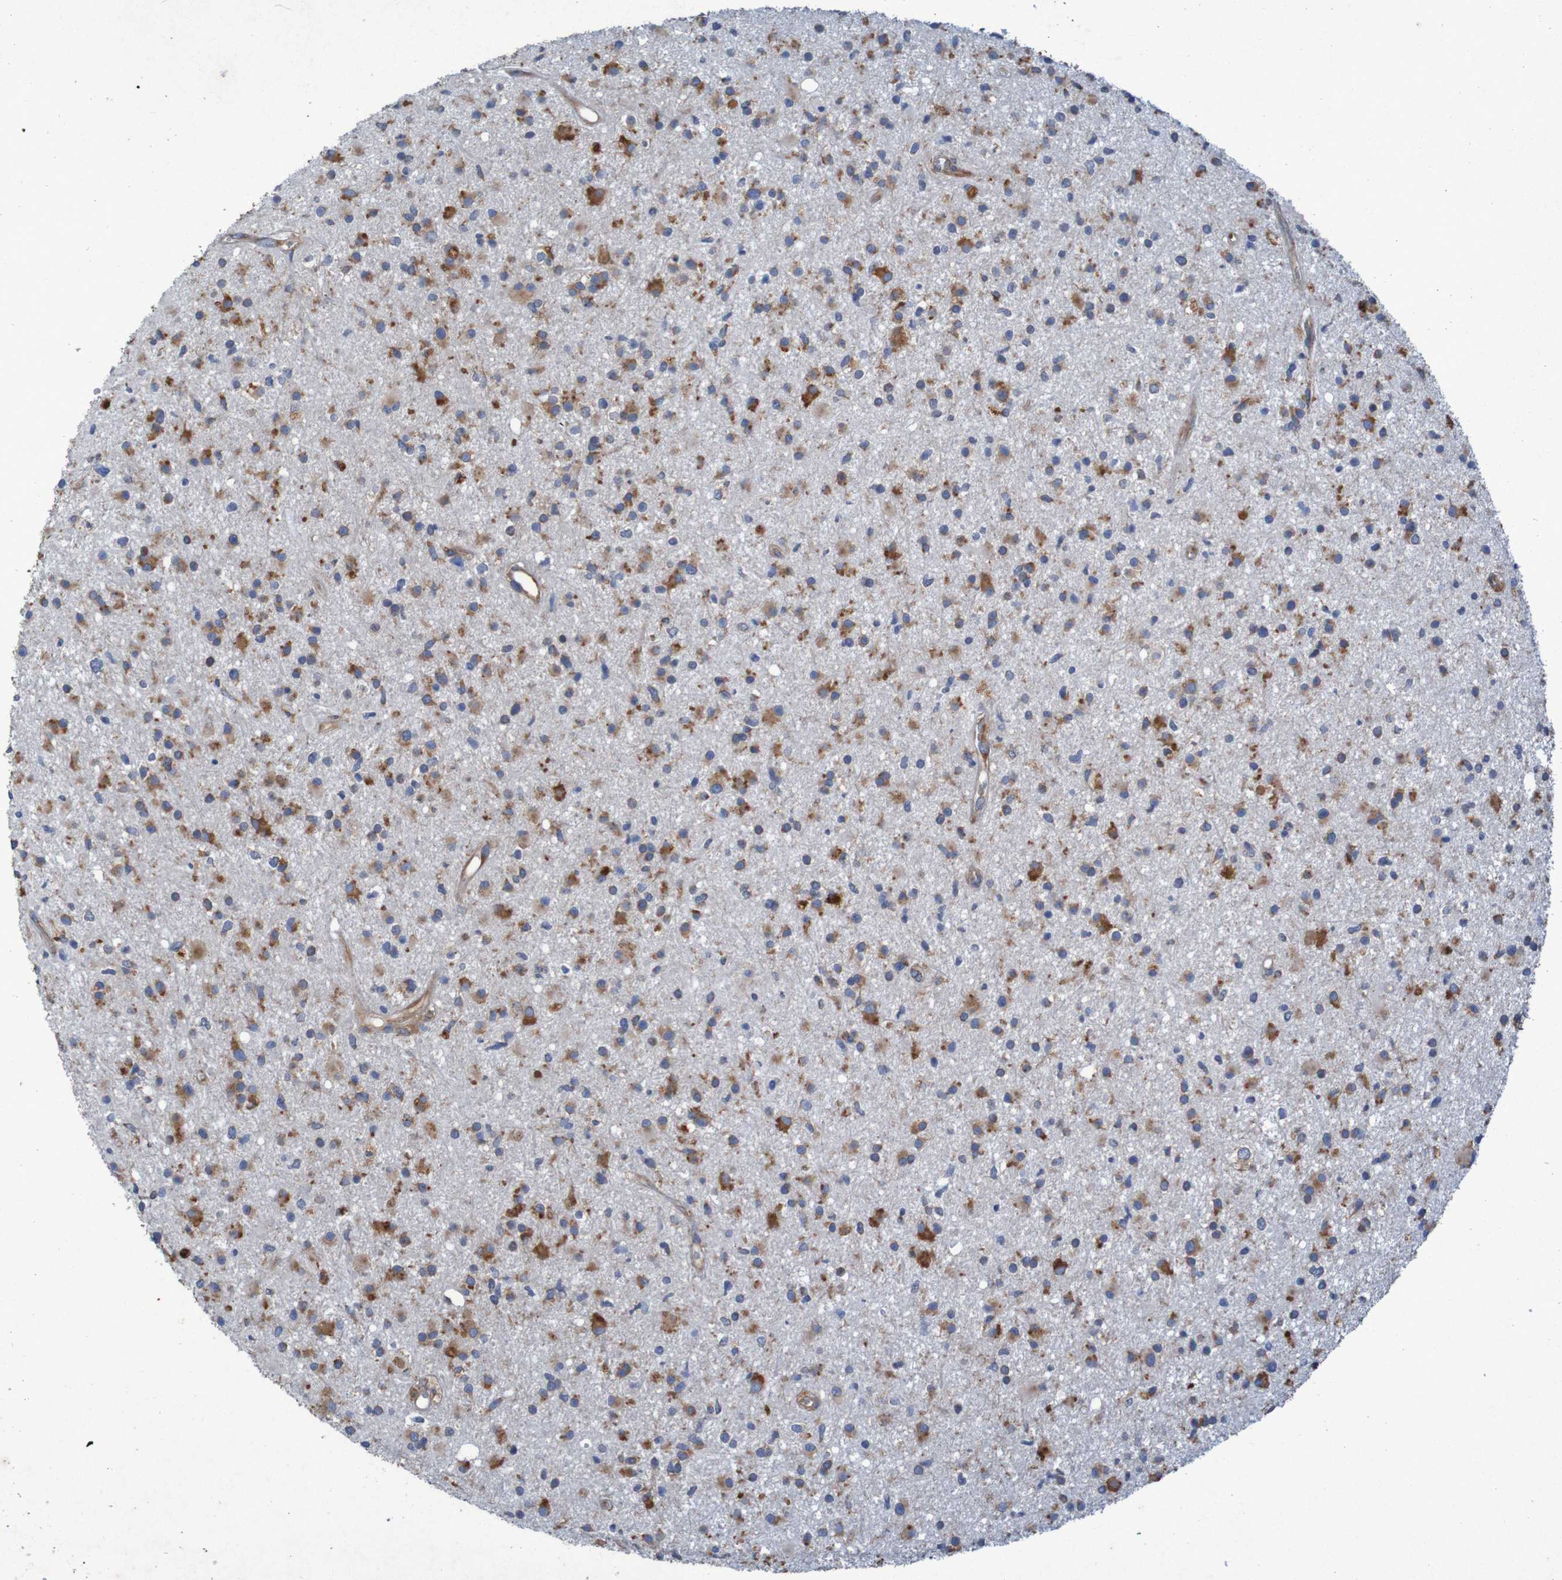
{"staining": {"intensity": "weak", "quantity": ">75%", "location": "cytoplasmic/membranous"}, "tissue": "glioma", "cell_type": "Tumor cells", "image_type": "cancer", "snomed": [{"axis": "morphology", "description": "Glioma, malignant, High grade"}, {"axis": "topography", "description": "Brain"}], "caption": "Immunohistochemistry photomicrograph of neoplastic tissue: human glioma stained using IHC shows low levels of weak protein expression localized specifically in the cytoplasmic/membranous of tumor cells, appearing as a cytoplasmic/membranous brown color.", "gene": "RPL10", "patient": {"sex": "male", "age": 33}}